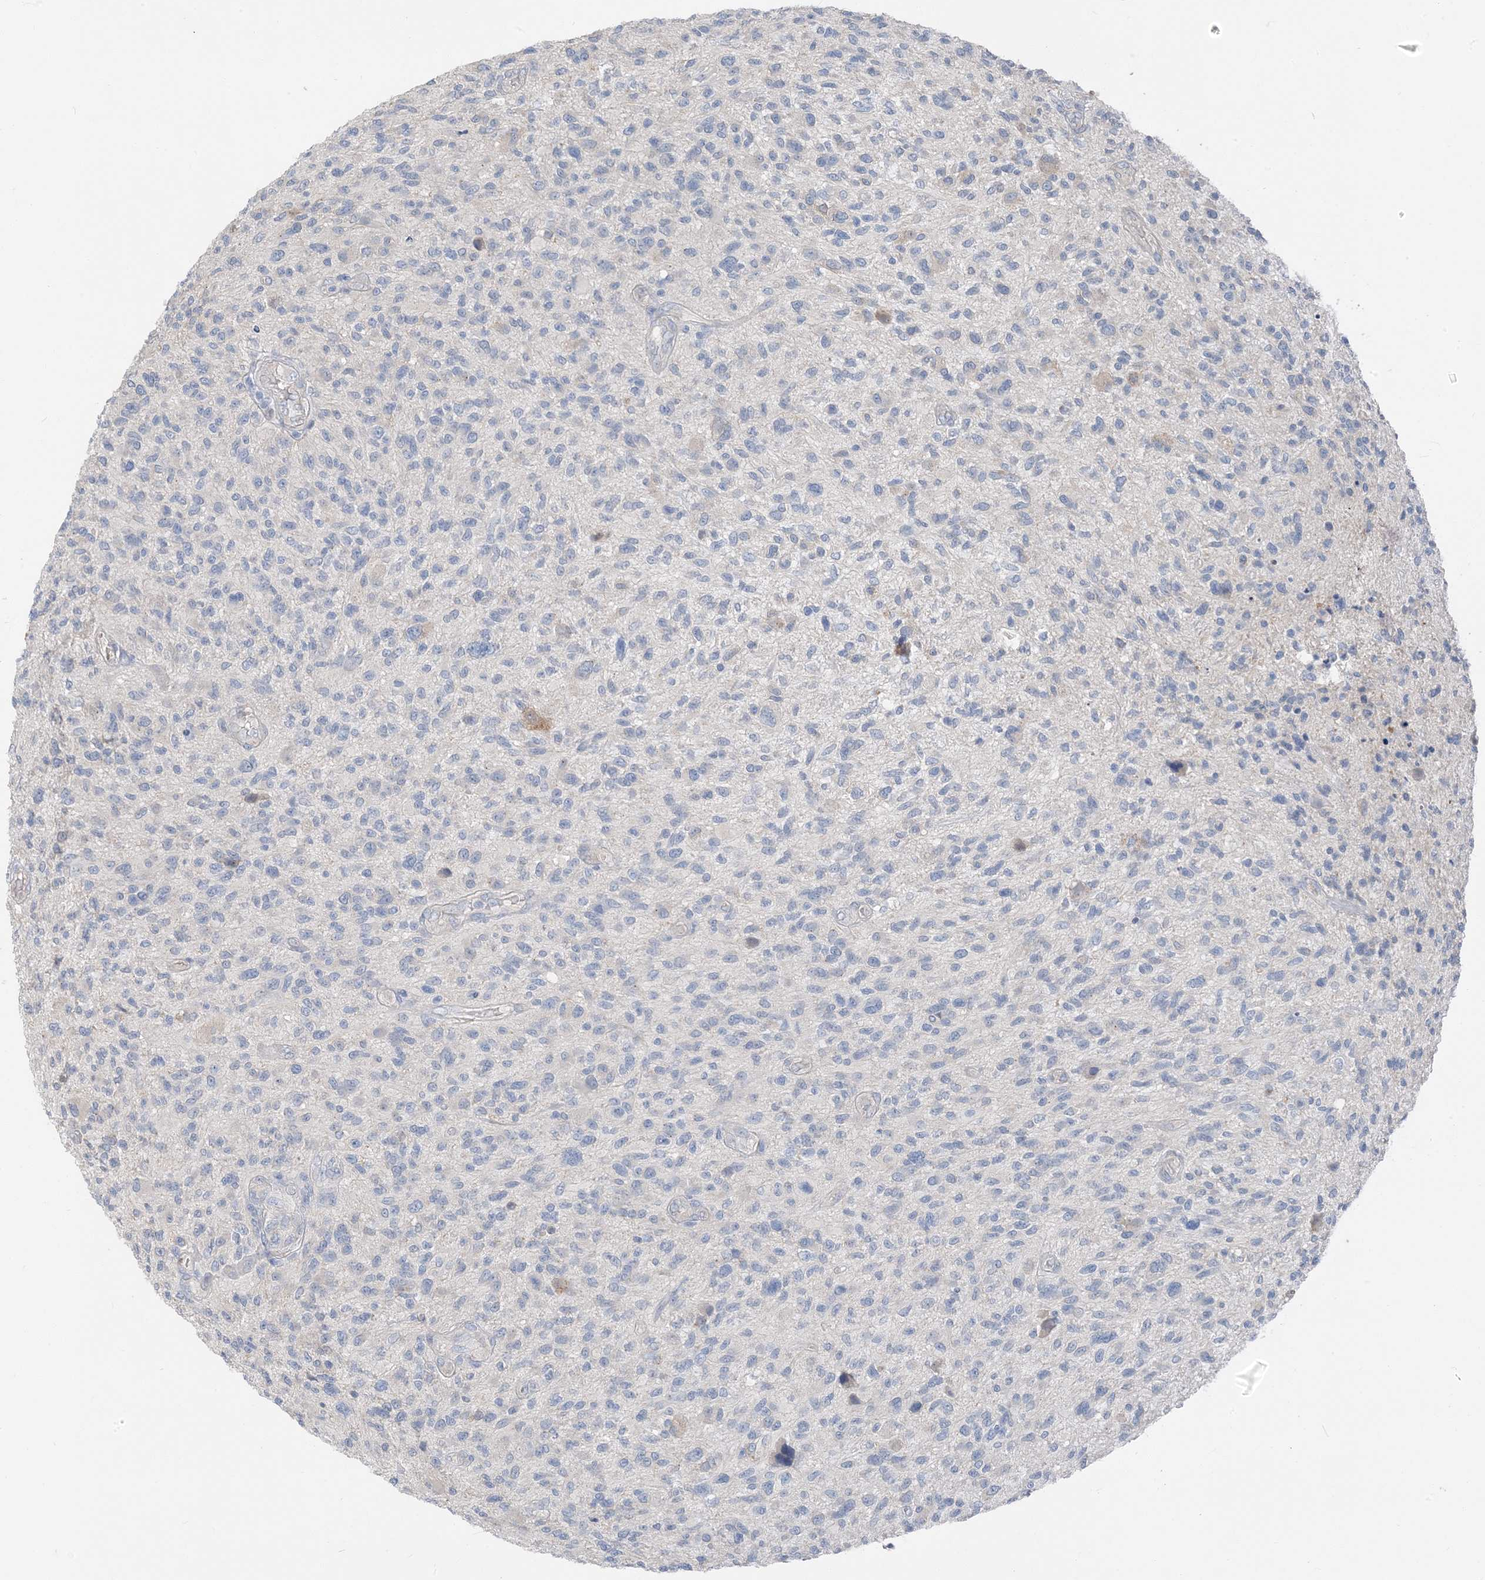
{"staining": {"intensity": "negative", "quantity": "none", "location": "none"}, "tissue": "glioma", "cell_type": "Tumor cells", "image_type": "cancer", "snomed": [{"axis": "morphology", "description": "Glioma, malignant, High grade"}, {"axis": "topography", "description": "Brain"}], "caption": "This image is of malignant high-grade glioma stained with immunohistochemistry (IHC) to label a protein in brown with the nuclei are counter-stained blue. There is no staining in tumor cells.", "gene": "NCOA7", "patient": {"sex": "male", "age": 47}}